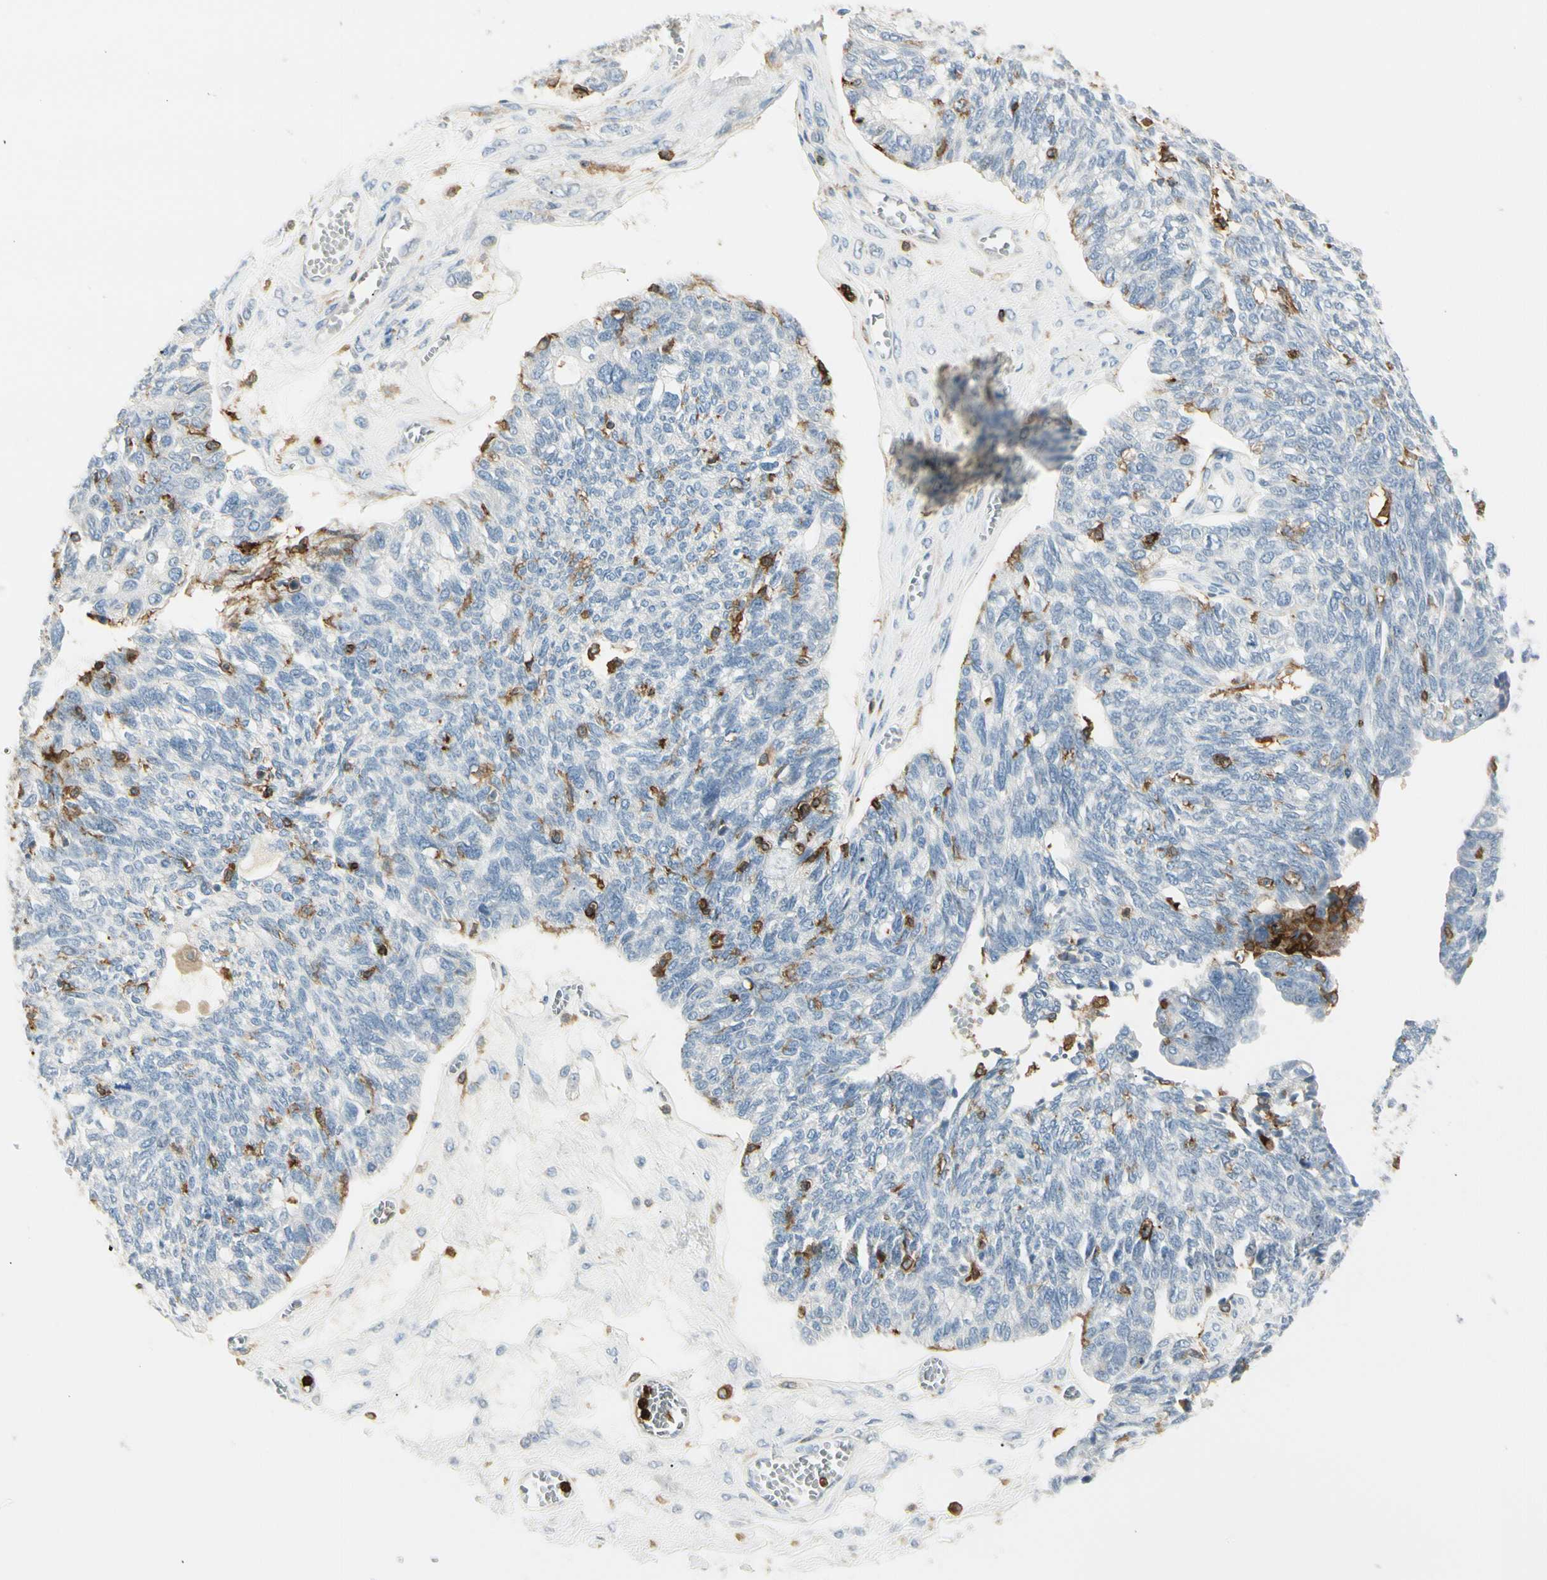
{"staining": {"intensity": "negative", "quantity": "none", "location": "none"}, "tissue": "ovarian cancer", "cell_type": "Tumor cells", "image_type": "cancer", "snomed": [{"axis": "morphology", "description": "Cystadenocarcinoma, serous, NOS"}, {"axis": "topography", "description": "Ovary"}], "caption": "The image shows no staining of tumor cells in ovarian cancer.", "gene": "ITGB2", "patient": {"sex": "female", "age": 79}}